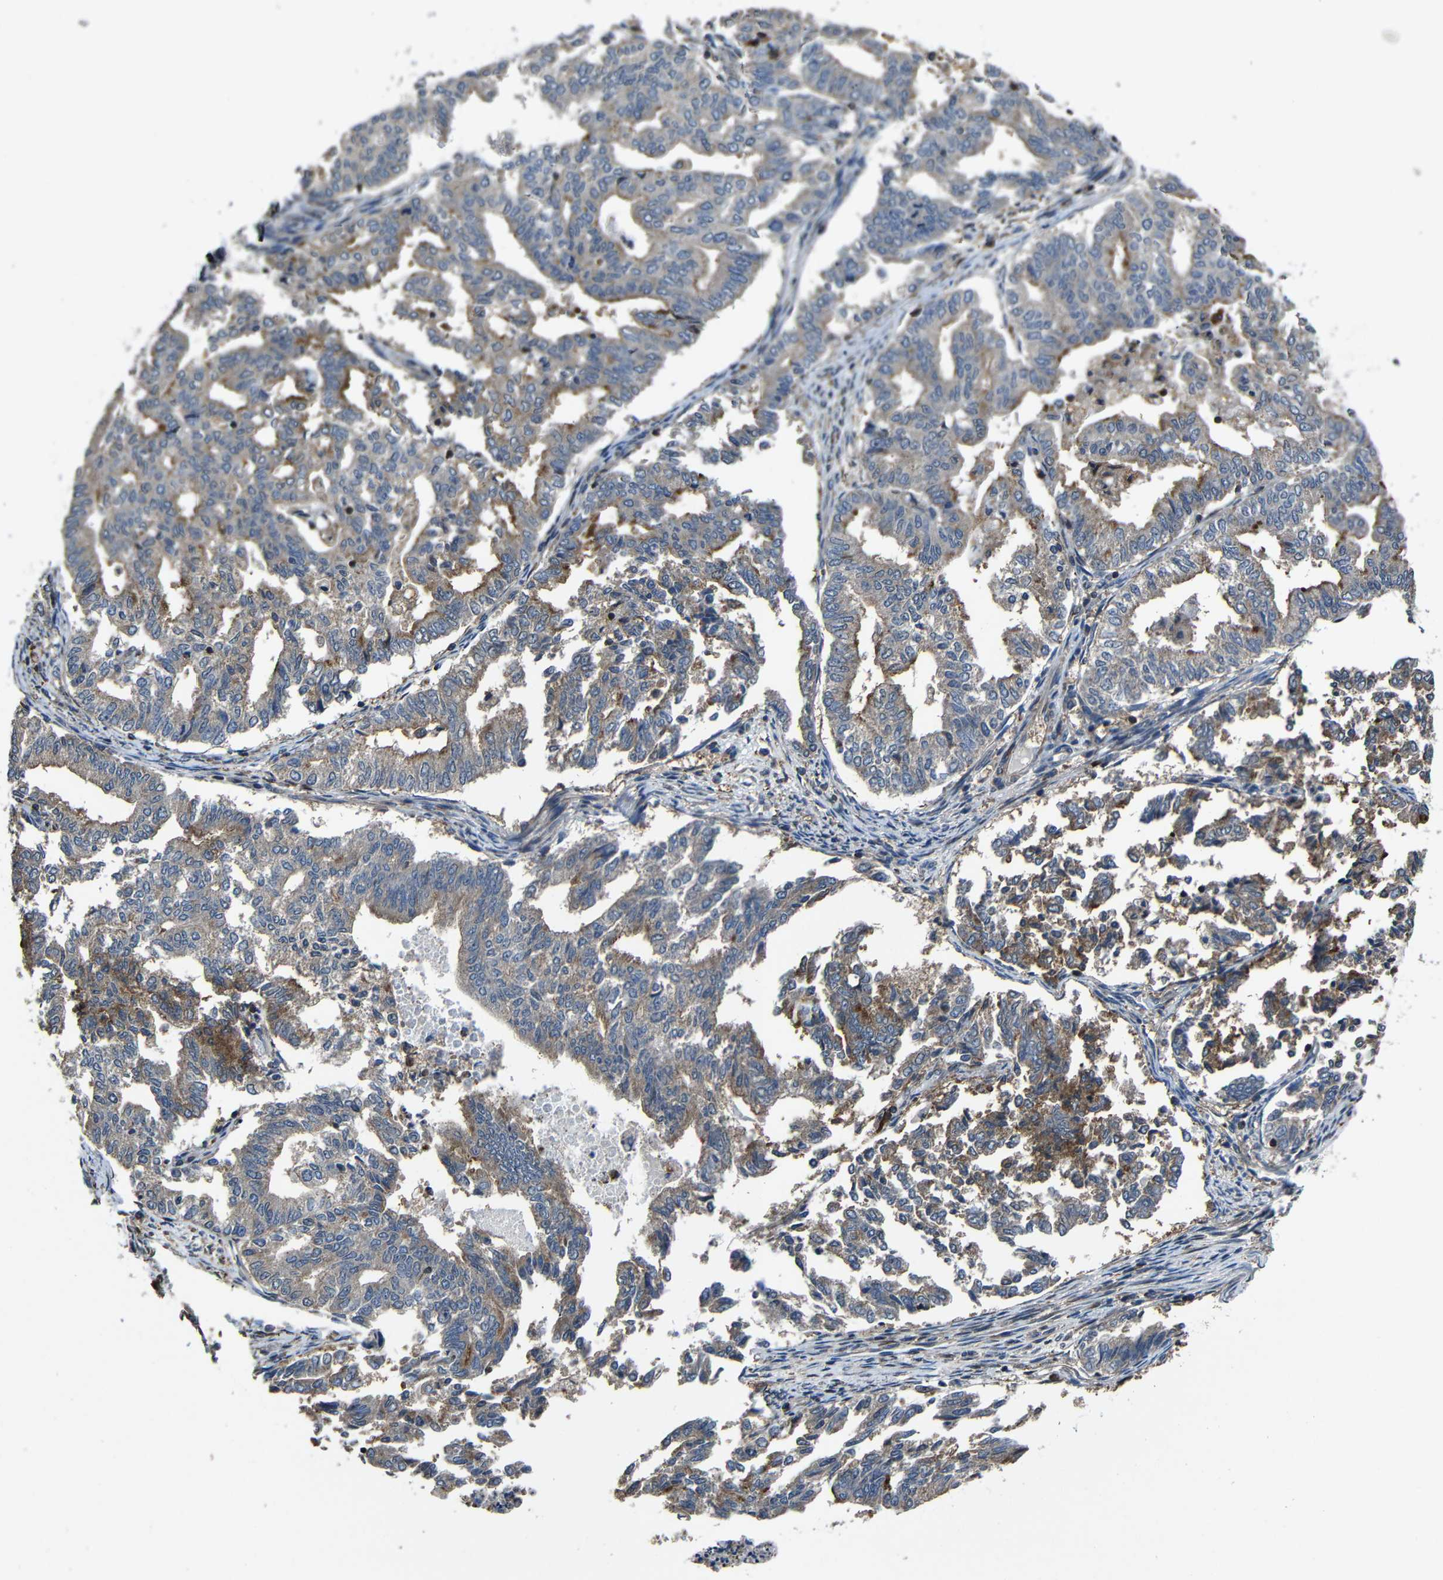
{"staining": {"intensity": "moderate", "quantity": ">75%", "location": "cytoplasmic/membranous"}, "tissue": "endometrial cancer", "cell_type": "Tumor cells", "image_type": "cancer", "snomed": [{"axis": "morphology", "description": "Adenocarcinoma, NOS"}, {"axis": "topography", "description": "Endometrium"}], "caption": "This photomicrograph exhibits endometrial adenocarcinoma stained with IHC to label a protein in brown. The cytoplasmic/membranous of tumor cells show moderate positivity for the protein. Nuclei are counter-stained blue.", "gene": "GDI1", "patient": {"sex": "female", "age": 79}}